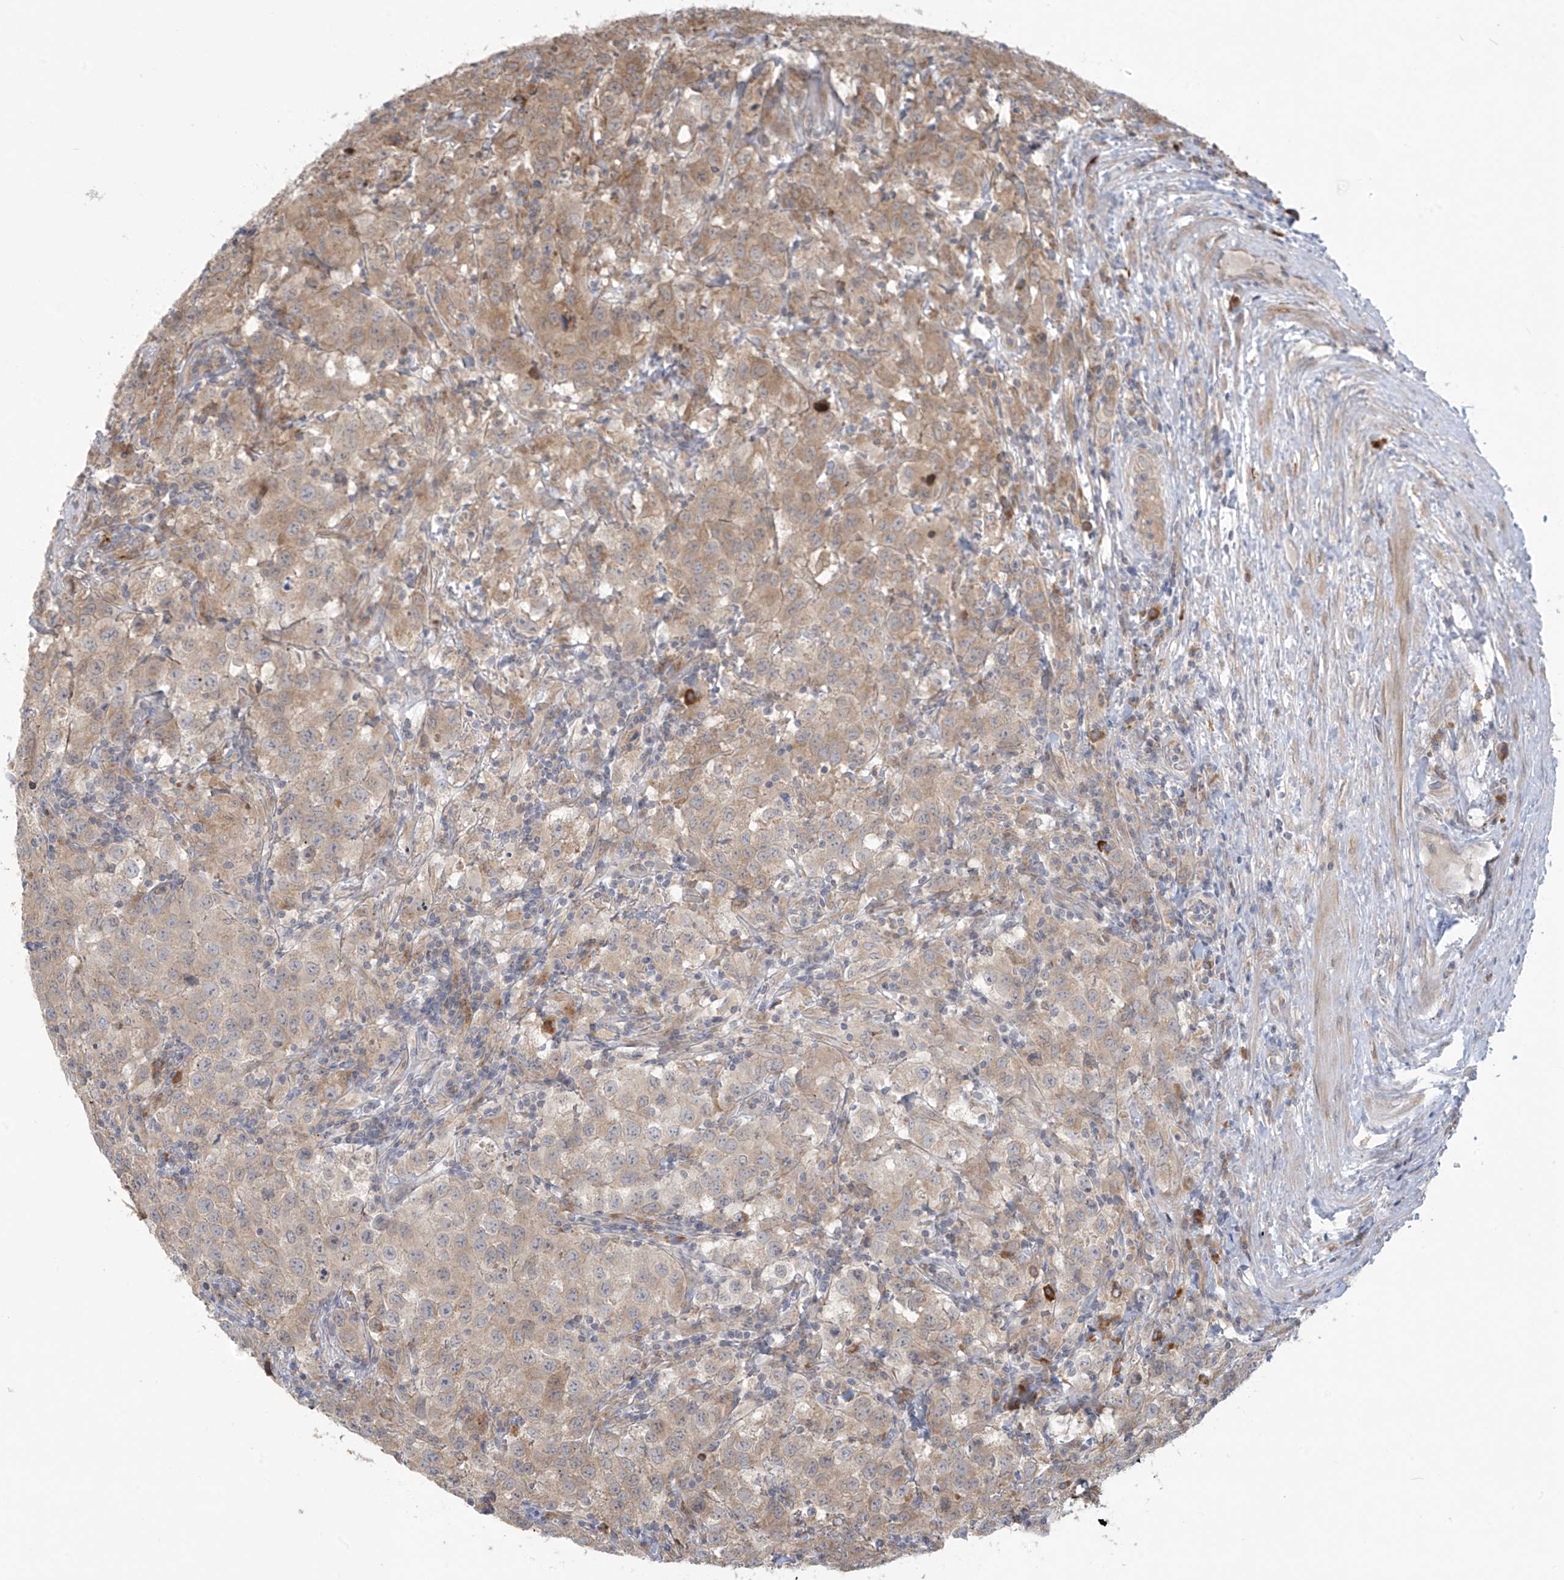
{"staining": {"intensity": "moderate", "quantity": "25%-75%", "location": "cytoplasmic/membranous"}, "tissue": "testis cancer", "cell_type": "Tumor cells", "image_type": "cancer", "snomed": [{"axis": "morphology", "description": "Seminoma, NOS"}, {"axis": "morphology", "description": "Carcinoma, Embryonal, NOS"}, {"axis": "topography", "description": "Testis"}], "caption": "Seminoma (testis) stained with a protein marker shows moderate staining in tumor cells.", "gene": "PPAT", "patient": {"sex": "male", "age": 43}}